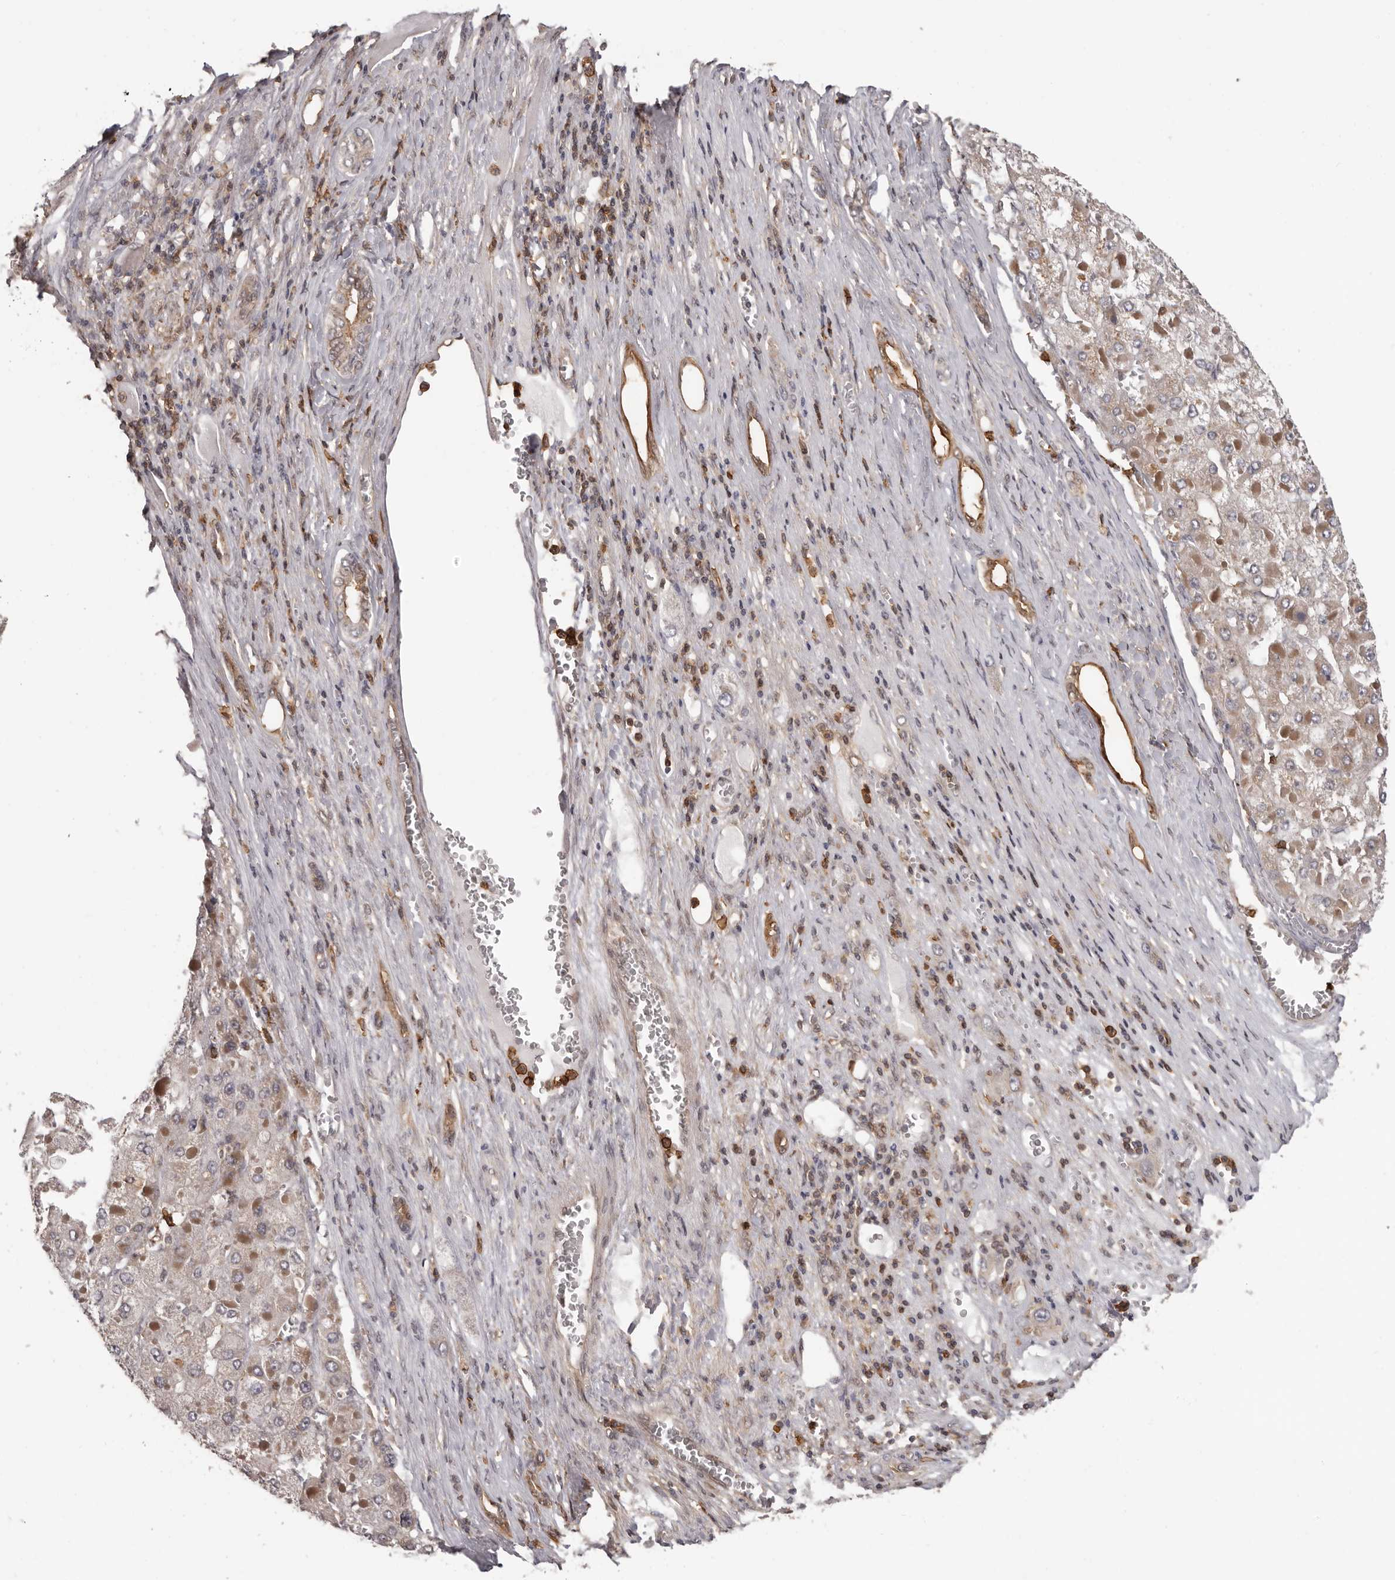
{"staining": {"intensity": "weak", "quantity": ">75%", "location": "cytoplasmic/membranous"}, "tissue": "liver cancer", "cell_type": "Tumor cells", "image_type": "cancer", "snomed": [{"axis": "morphology", "description": "Carcinoma, Hepatocellular, NOS"}, {"axis": "topography", "description": "Liver"}], "caption": "Liver cancer tissue reveals weak cytoplasmic/membranous positivity in about >75% of tumor cells, visualized by immunohistochemistry. (Stains: DAB (3,3'-diaminobenzidine) in brown, nuclei in blue, Microscopy: brightfield microscopy at high magnification).", "gene": "PRR12", "patient": {"sex": "female", "age": 73}}